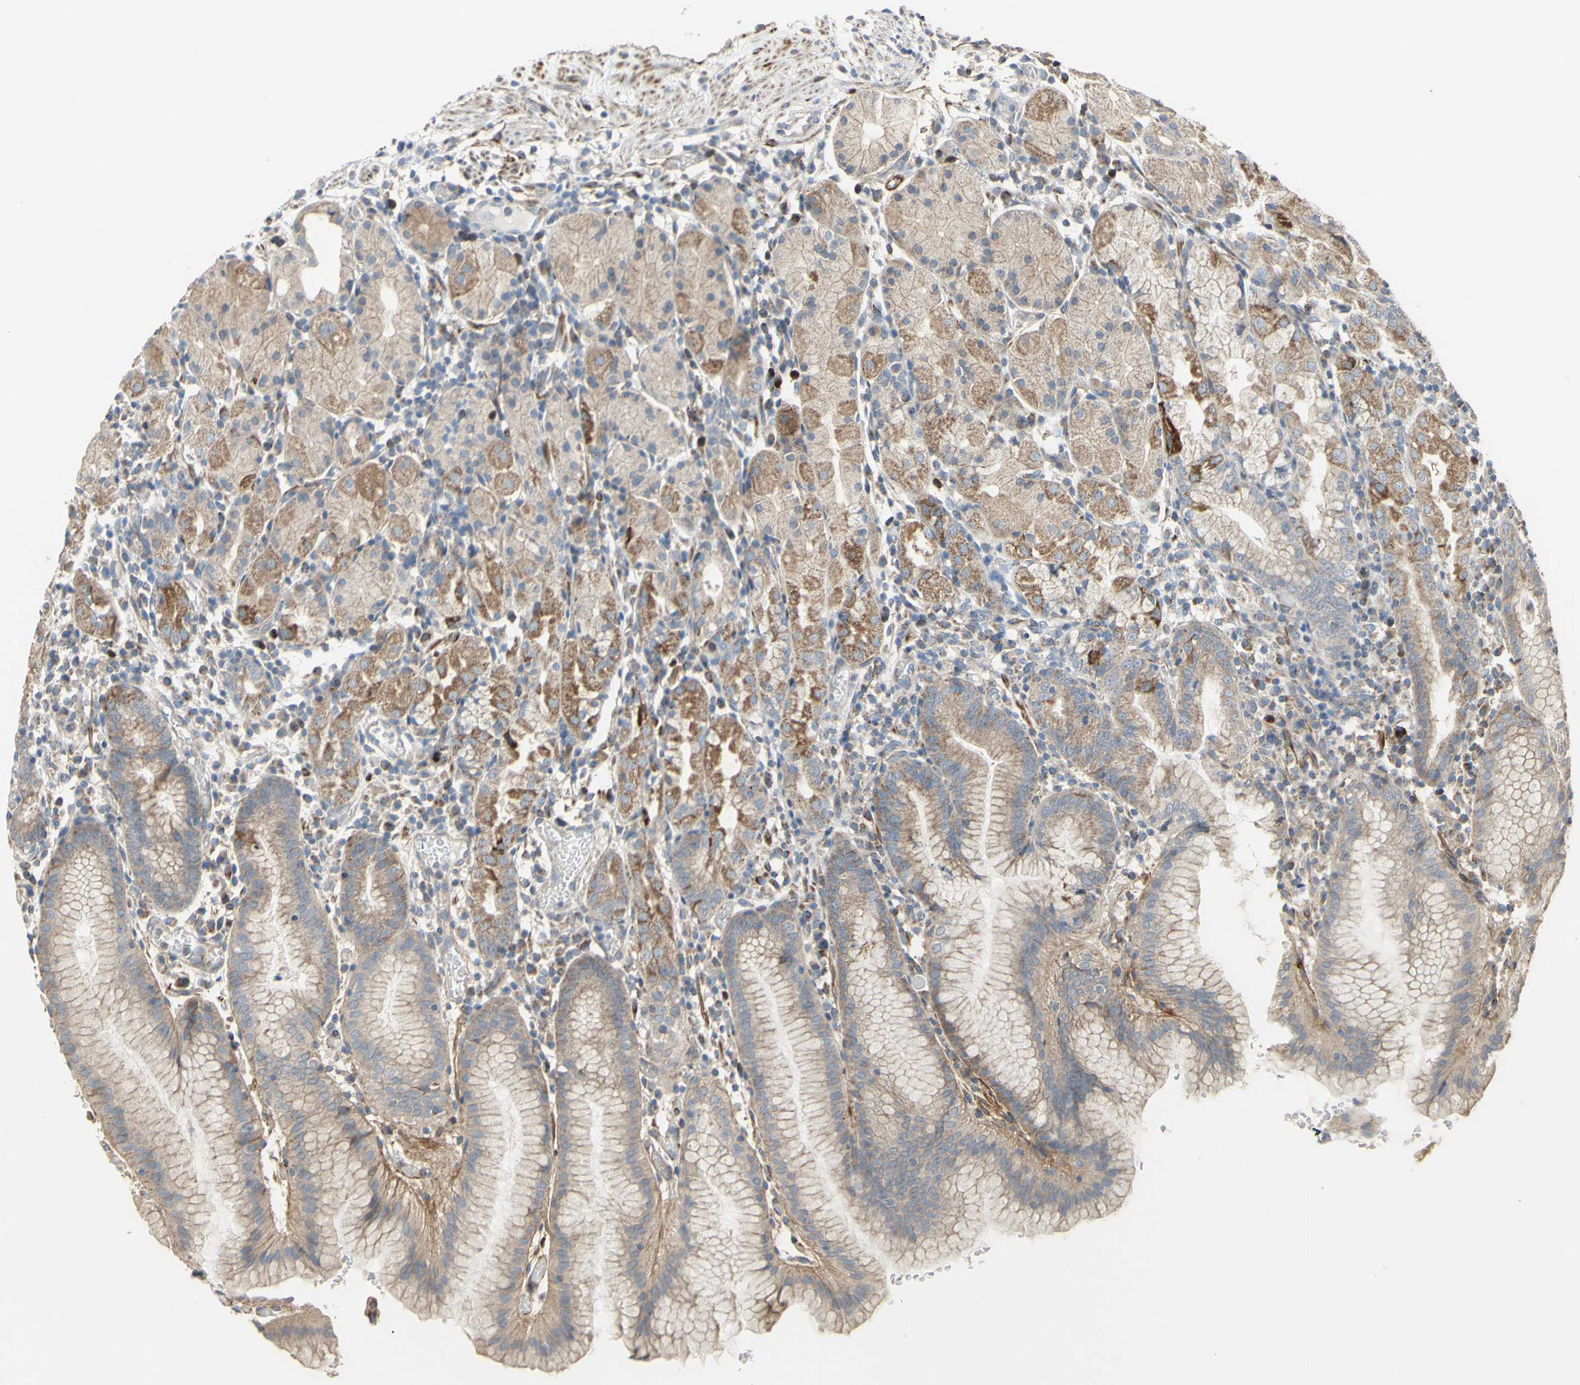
{"staining": {"intensity": "weak", "quantity": "25%-75%", "location": "cytoplasmic/membranous"}, "tissue": "stomach", "cell_type": "Glandular cells", "image_type": "normal", "snomed": [{"axis": "morphology", "description": "Normal tissue, NOS"}, {"axis": "topography", "description": "Stomach"}, {"axis": "topography", "description": "Stomach, lower"}], "caption": "IHC image of normal stomach stained for a protein (brown), which demonstrates low levels of weak cytoplasmic/membranous positivity in approximately 25%-75% of glandular cells.", "gene": "FAM171B", "patient": {"sex": "female", "age": 75}}